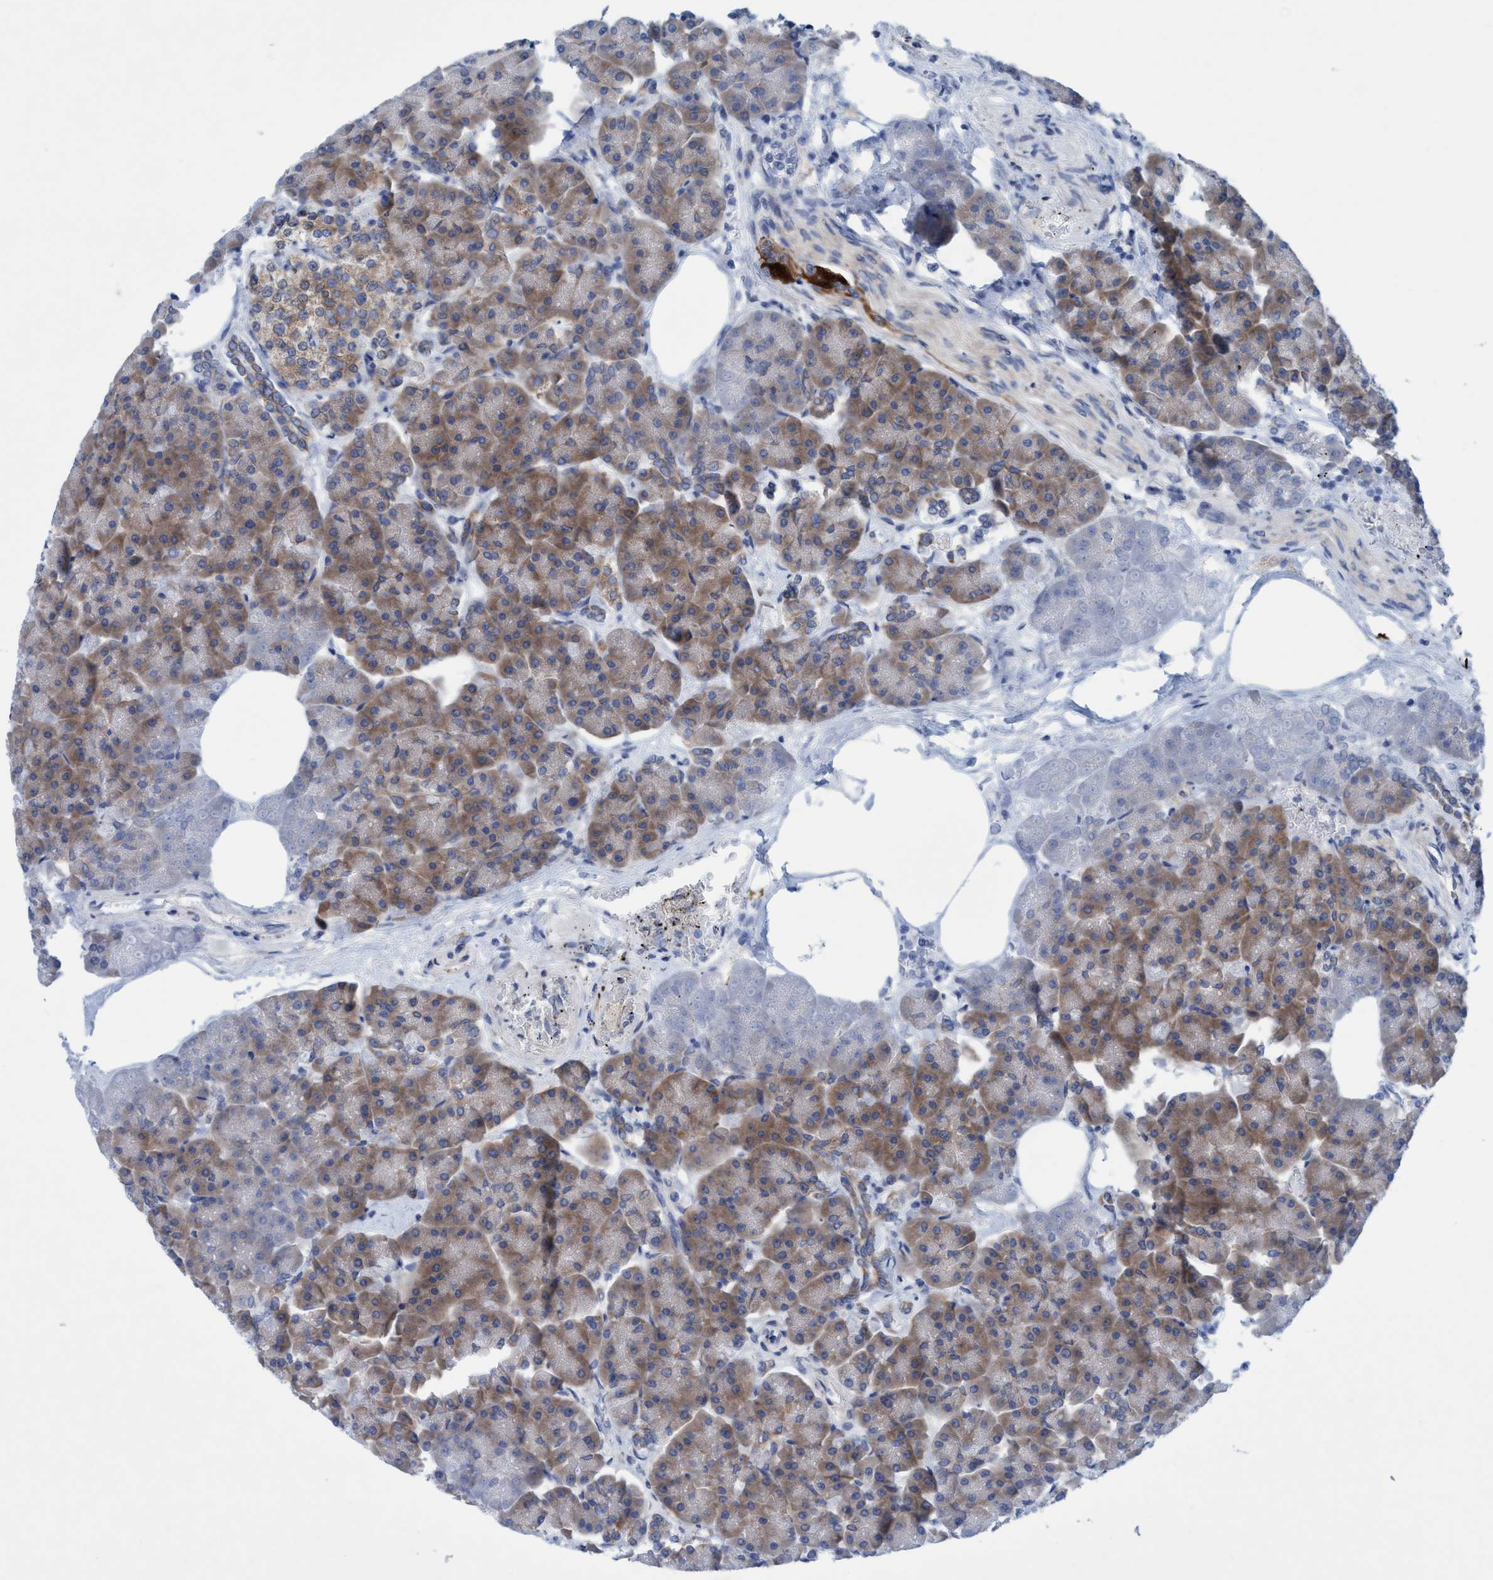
{"staining": {"intensity": "moderate", "quantity": ">75%", "location": "cytoplasmic/membranous"}, "tissue": "pancreas", "cell_type": "Exocrine glandular cells", "image_type": "normal", "snomed": [{"axis": "morphology", "description": "Normal tissue, NOS"}, {"axis": "topography", "description": "Pancreas"}], "caption": "Pancreas stained with immunohistochemistry (IHC) exhibits moderate cytoplasmic/membranous positivity in approximately >75% of exocrine glandular cells.", "gene": "RSAD1", "patient": {"sex": "female", "age": 70}}